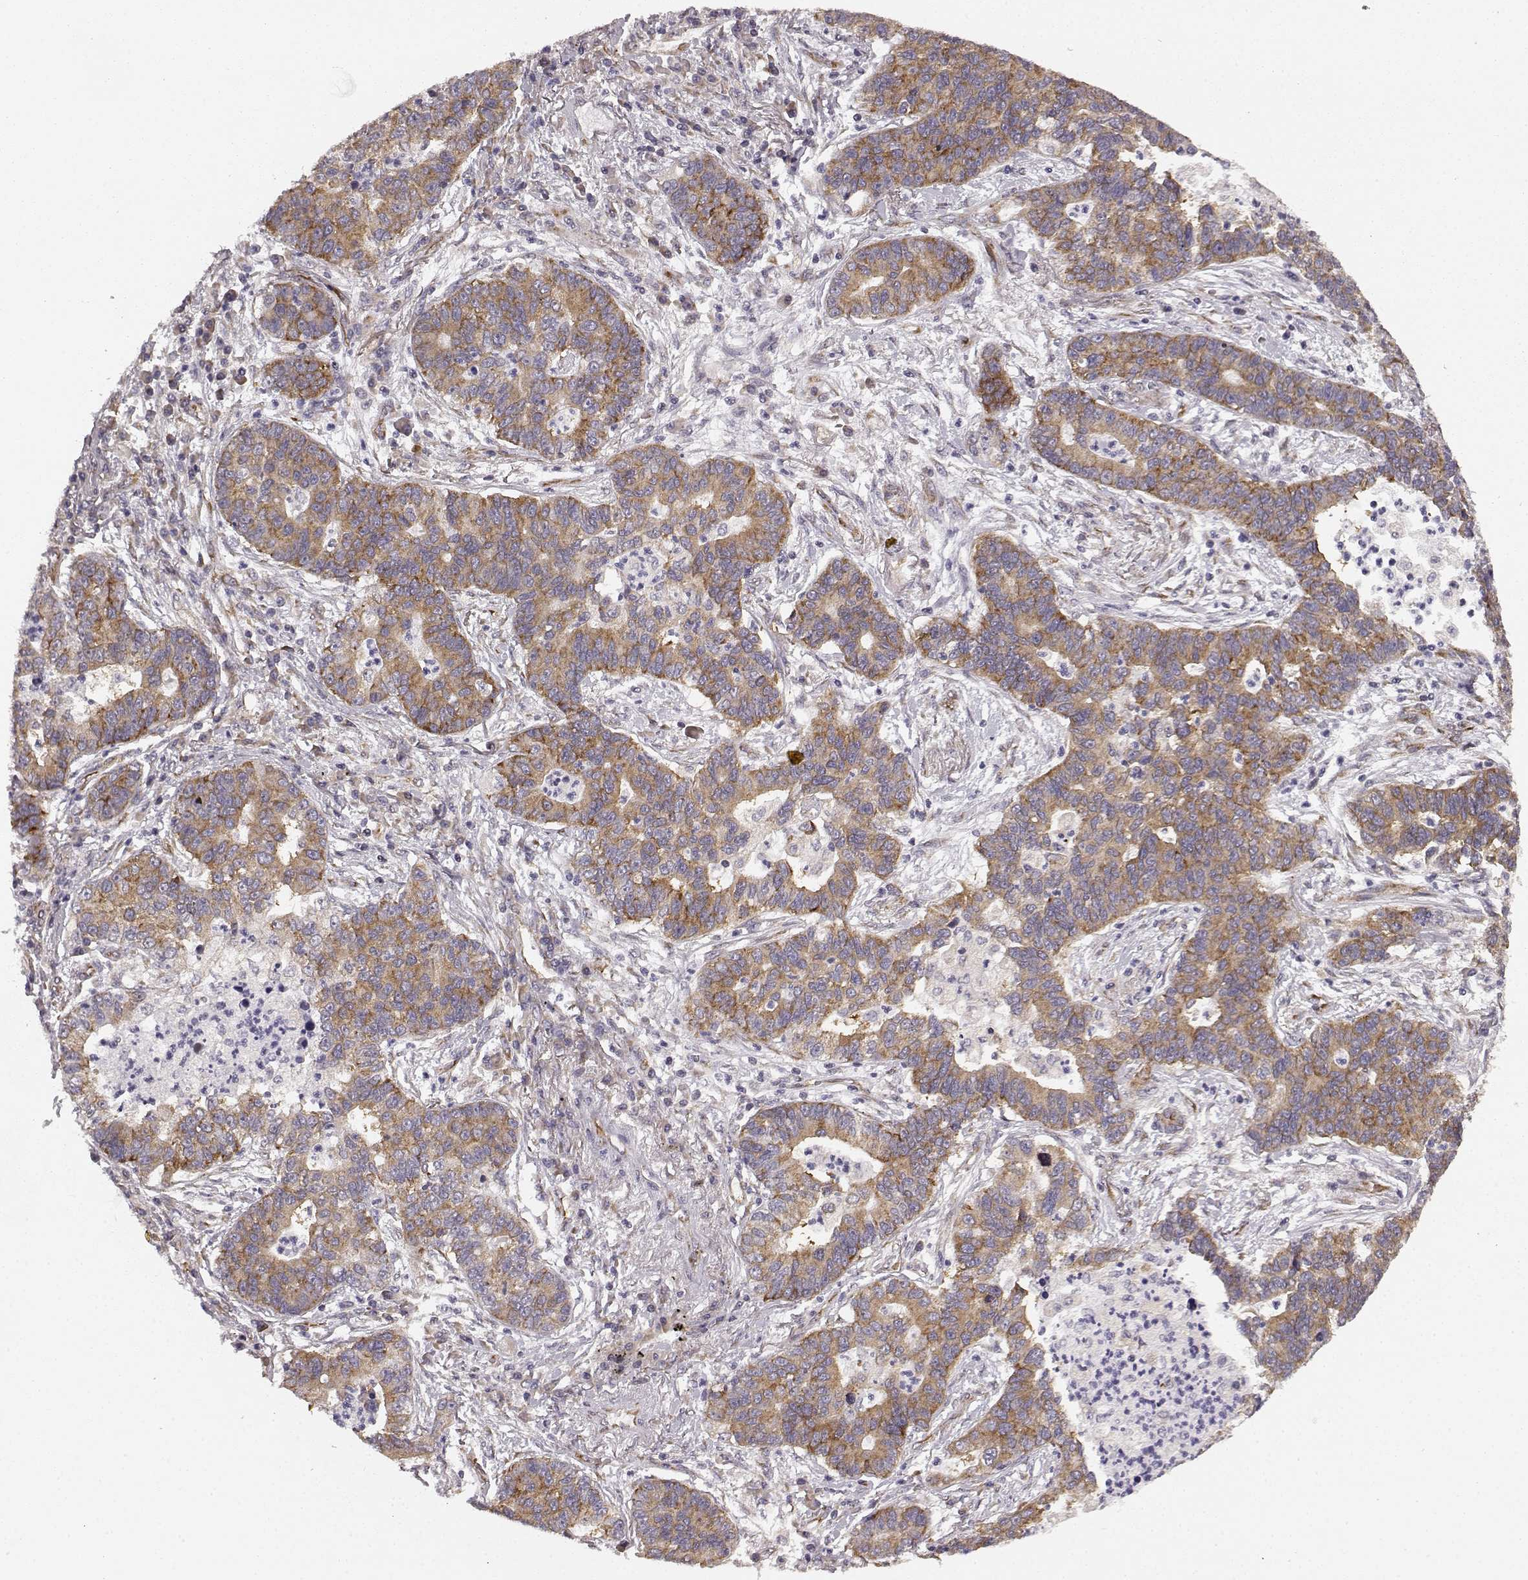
{"staining": {"intensity": "moderate", "quantity": ">75%", "location": "cytoplasmic/membranous"}, "tissue": "lung cancer", "cell_type": "Tumor cells", "image_type": "cancer", "snomed": [{"axis": "morphology", "description": "Adenocarcinoma, NOS"}, {"axis": "topography", "description": "Lung"}], "caption": "Immunohistochemistry (DAB (3,3'-diaminobenzidine)) staining of adenocarcinoma (lung) shows moderate cytoplasmic/membranous protein expression in approximately >75% of tumor cells.", "gene": "TMEM14A", "patient": {"sex": "female", "age": 57}}